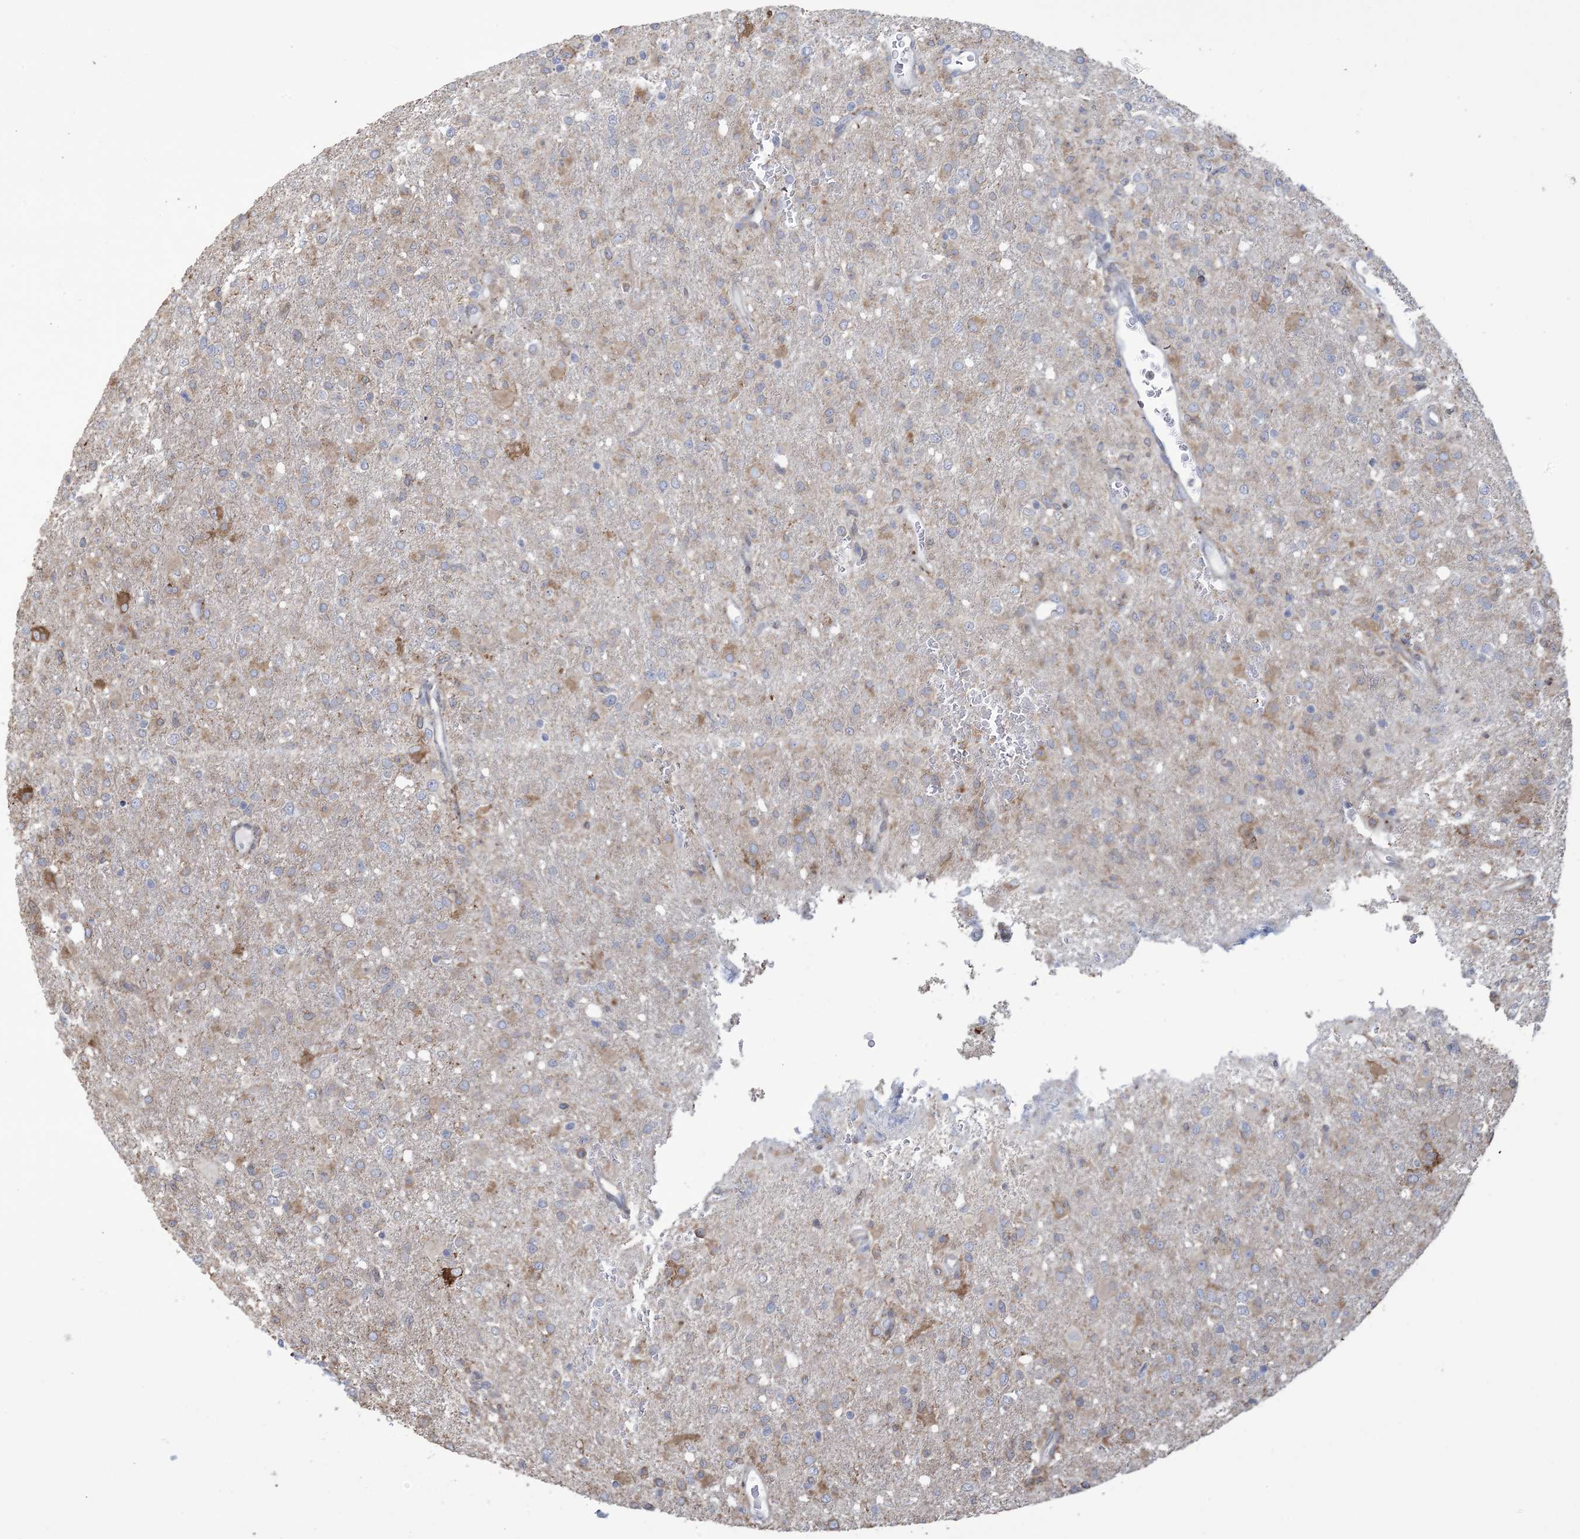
{"staining": {"intensity": "moderate", "quantity": "<25%", "location": "cytoplasmic/membranous"}, "tissue": "glioma", "cell_type": "Tumor cells", "image_type": "cancer", "snomed": [{"axis": "morphology", "description": "Glioma, malignant, High grade"}, {"axis": "topography", "description": "Brain"}], "caption": "High-power microscopy captured an immunohistochemistry micrograph of malignant high-grade glioma, revealing moderate cytoplasmic/membranous positivity in approximately <25% of tumor cells.", "gene": "SHANK1", "patient": {"sex": "female", "age": 57}}